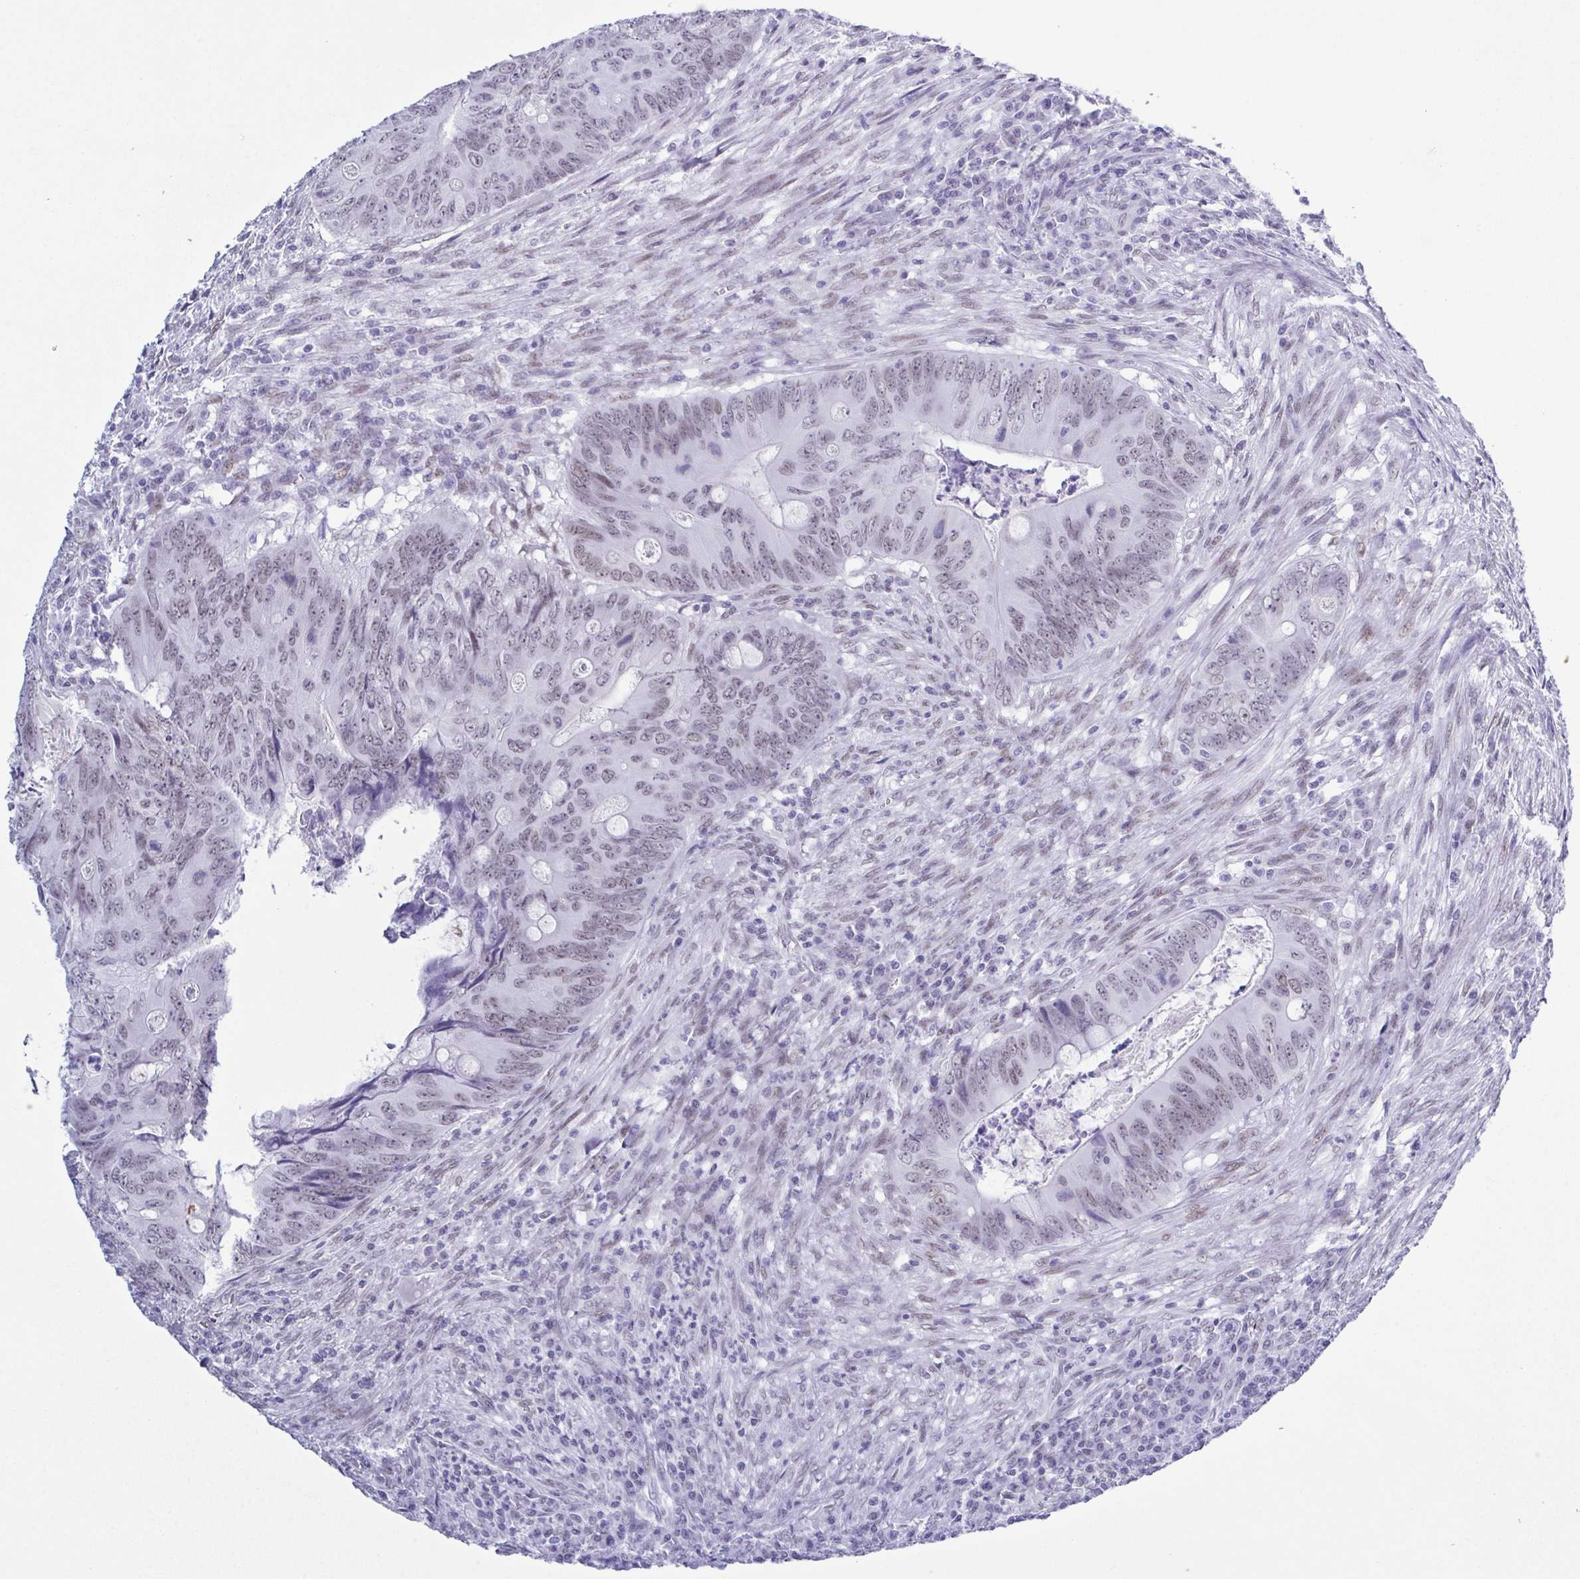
{"staining": {"intensity": "weak", "quantity": "25%-75%", "location": "nuclear"}, "tissue": "colorectal cancer", "cell_type": "Tumor cells", "image_type": "cancer", "snomed": [{"axis": "morphology", "description": "Adenocarcinoma, NOS"}, {"axis": "topography", "description": "Colon"}], "caption": "Protein analysis of colorectal cancer (adenocarcinoma) tissue displays weak nuclear expression in approximately 25%-75% of tumor cells. (DAB (3,3'-diaminobenzidine) IHC with brightfield microscopy, high magnification).", "gene": "SUGP2", "patient": {"sex": "female", "age": 74}}